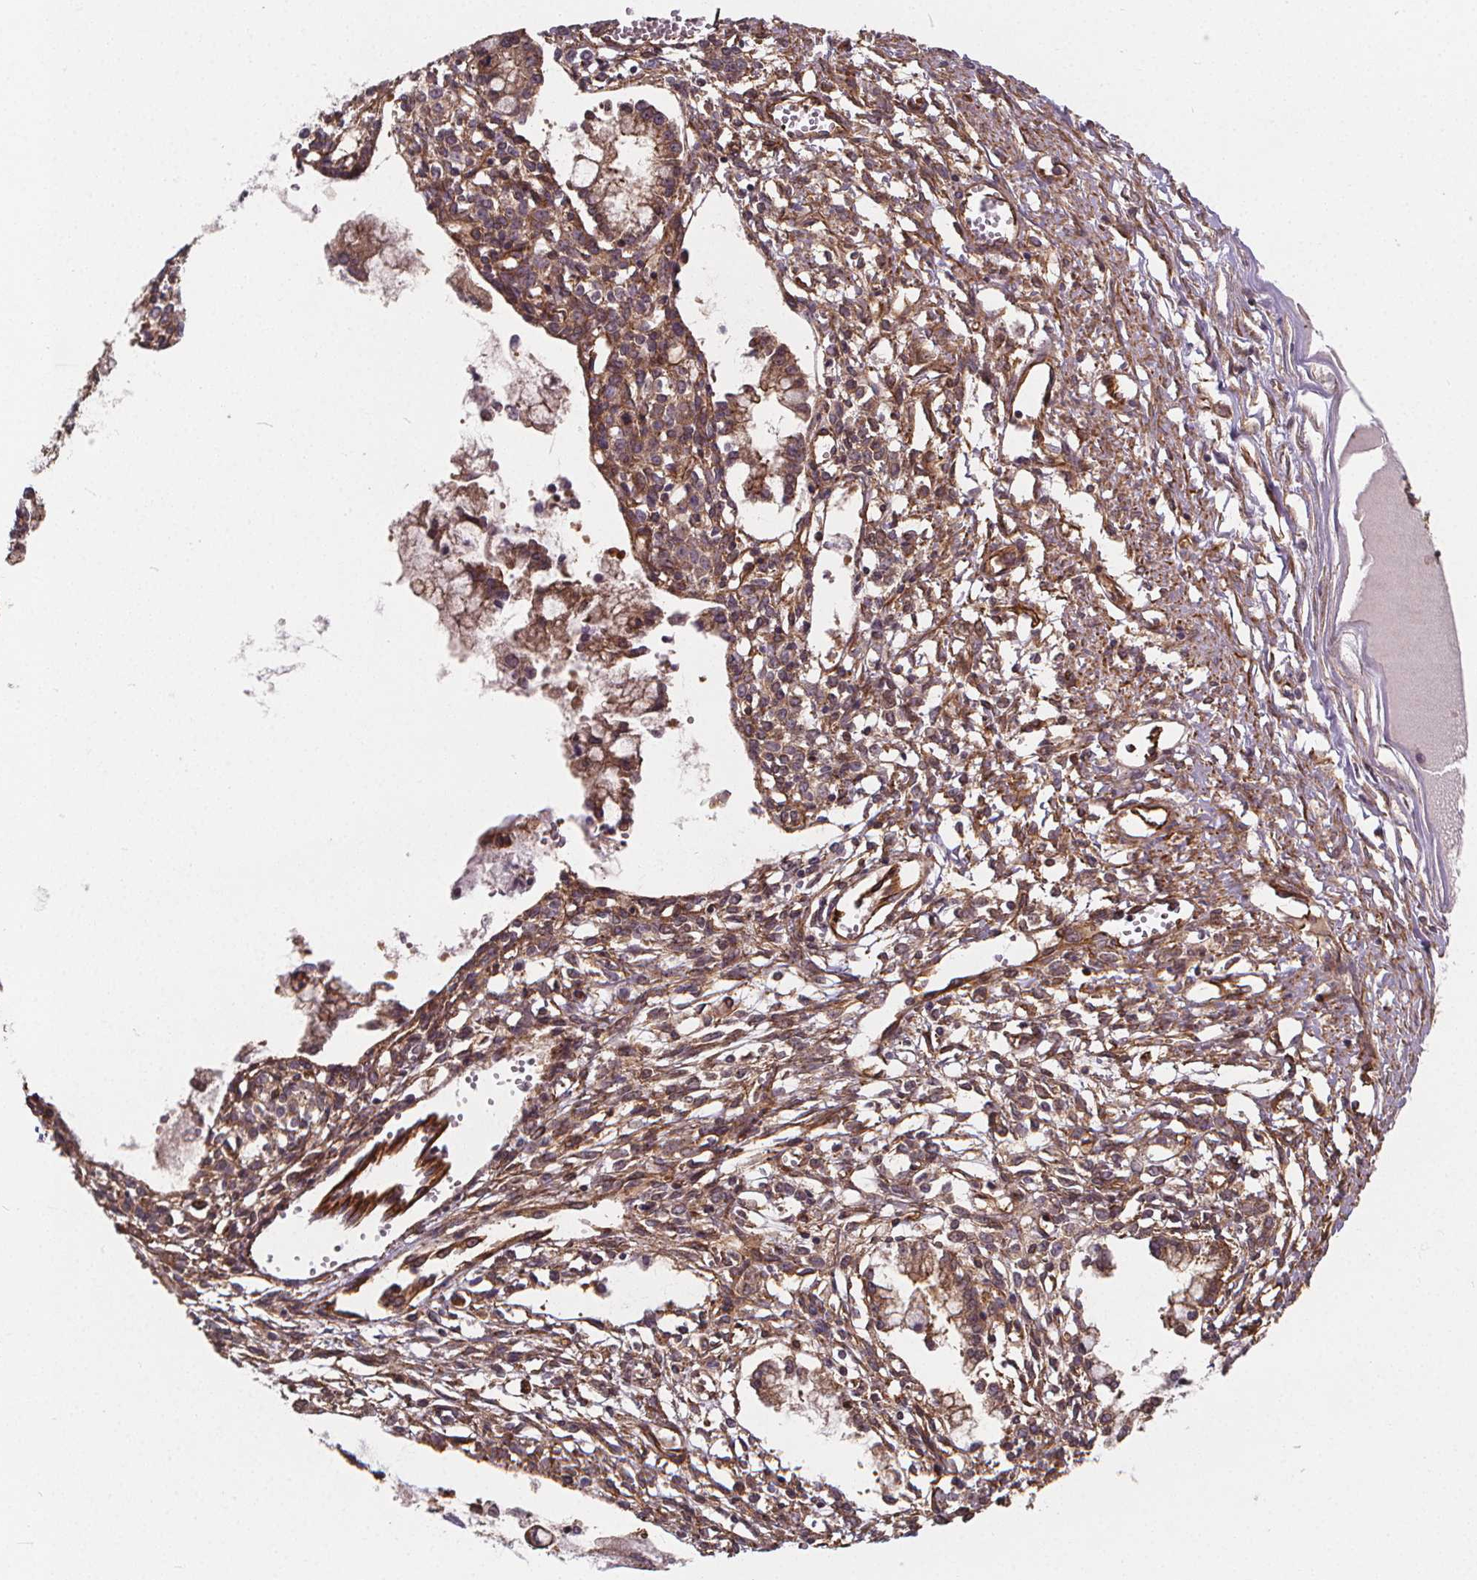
{"staining": {"intensity": "moderate", "quantity": ">75%", "location": "cytoplasmic/membranous"}, "tissue": "ovarian cancer", "cell_type": "Tumor cells", "image_type": "cancer", "snomed": [{"axis": "morphology", "description": "Cystadenocarcinoma, mucinous, NOS"}, {"axis": "topography", "description": "Ovary"}], "caption": "Ovarian mucinous cystadenocarcinoma tissue displays moderate cytoplasmic/membranous expression in about >75% of tumor cells", "gene": "CLINT1", "patient": {"sex": "female", "age": 34}}